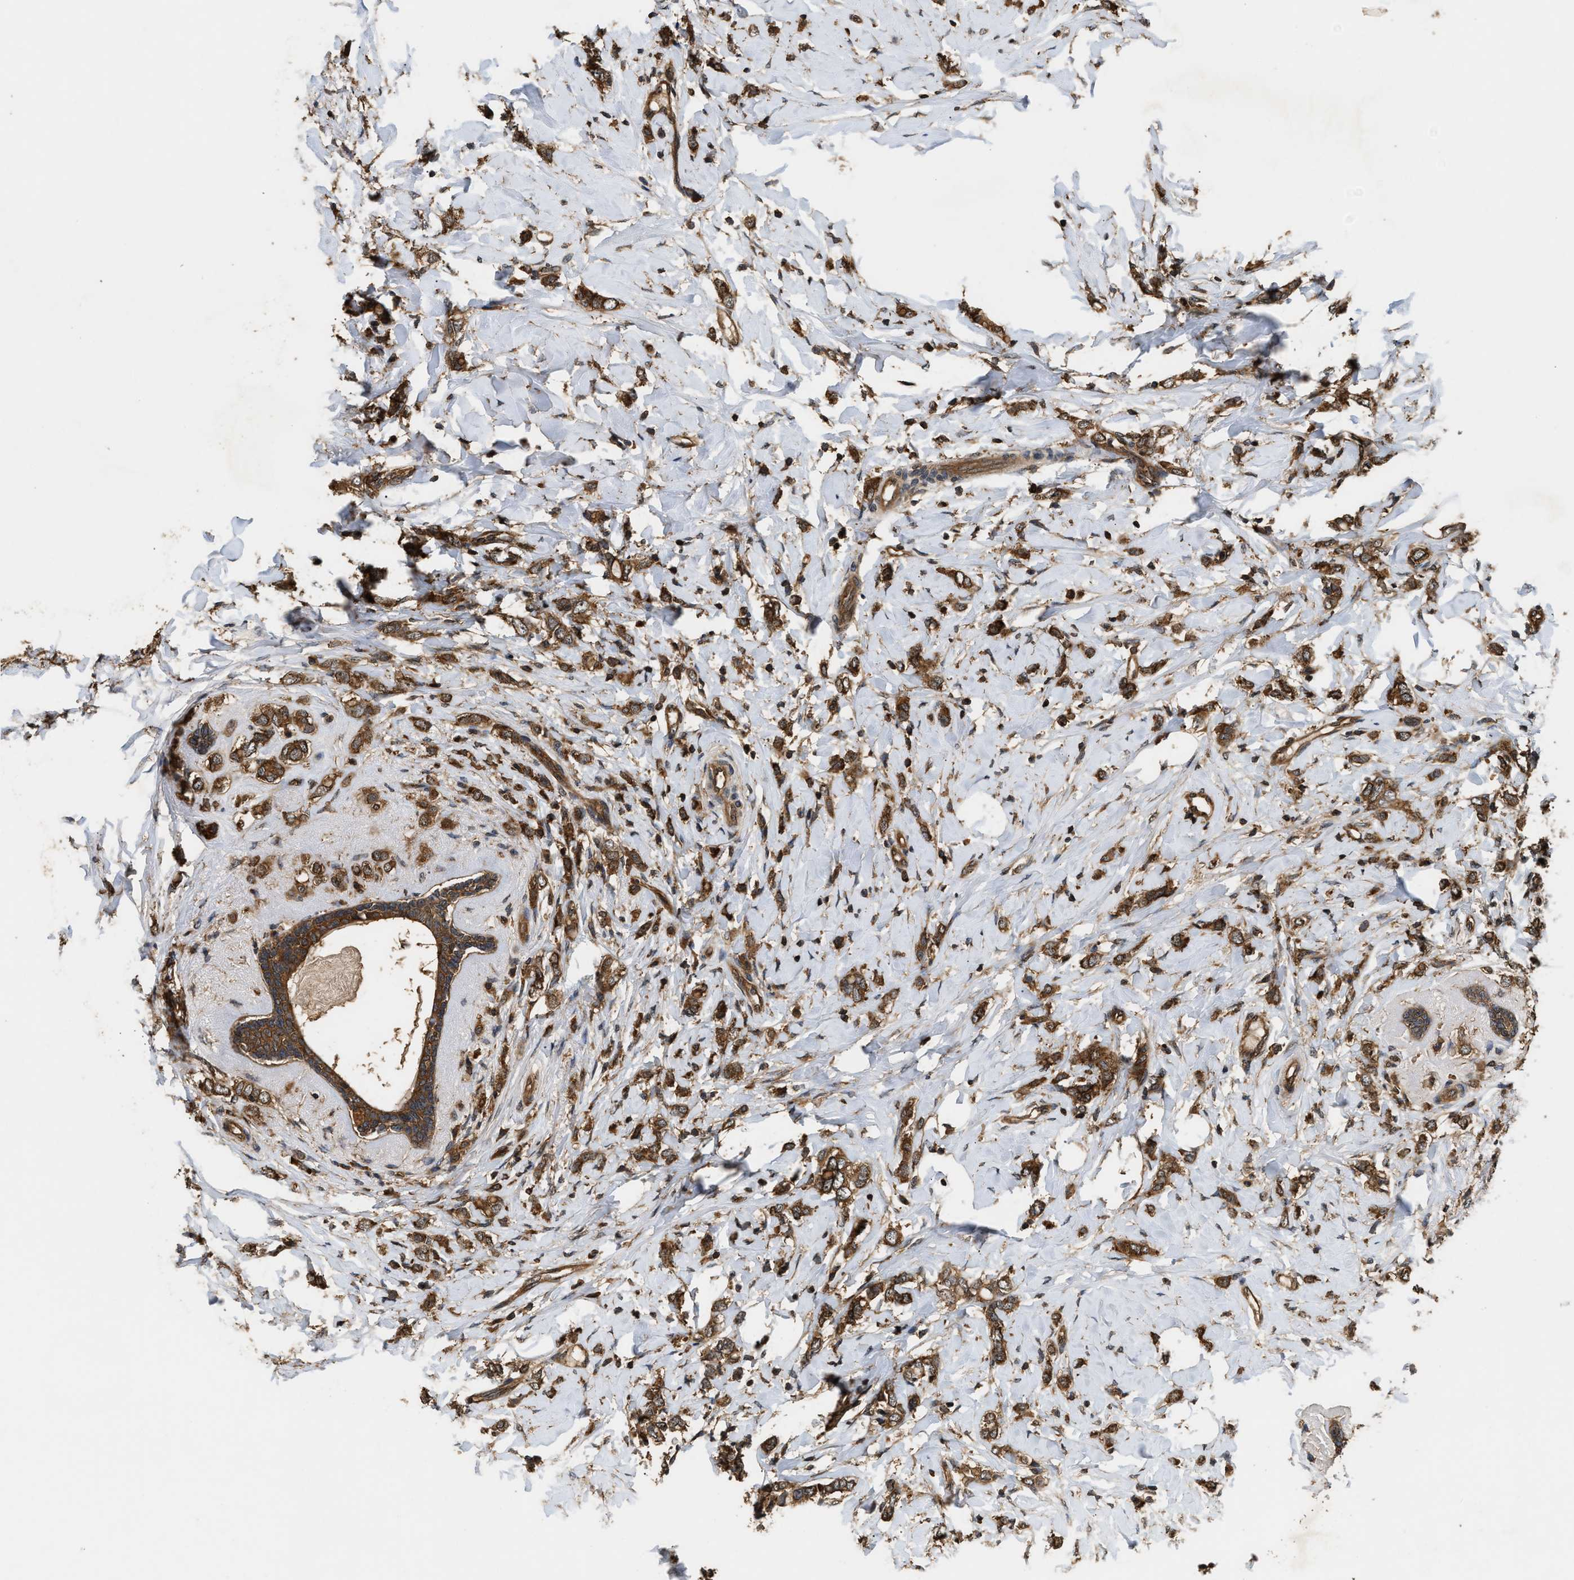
{"staining": {"intensity": "strong", "quantity": ">75%", "location": "cytoplasmic/membranous"}, "tissue": "breast cancer", "cell_type": "Tumor cells", "image_type": "cancer", "snomed": [{"axis": "morphology", "description": "Normal tissue, NOS"}, {"axis": "morphology", "description": "Lobular carcinoma"}, {"axis": "topography", "description": "Breast"}], "caption": "The photomicrograph exhibits immunohistochemical staining of breast cancer (lobular carcinoma). There is strong cytoplasmic/membranous staining is seen in about >75% of tumor cells.", "gene": "DNAJC2", "patient": {"sex": "female", "age": 47}}